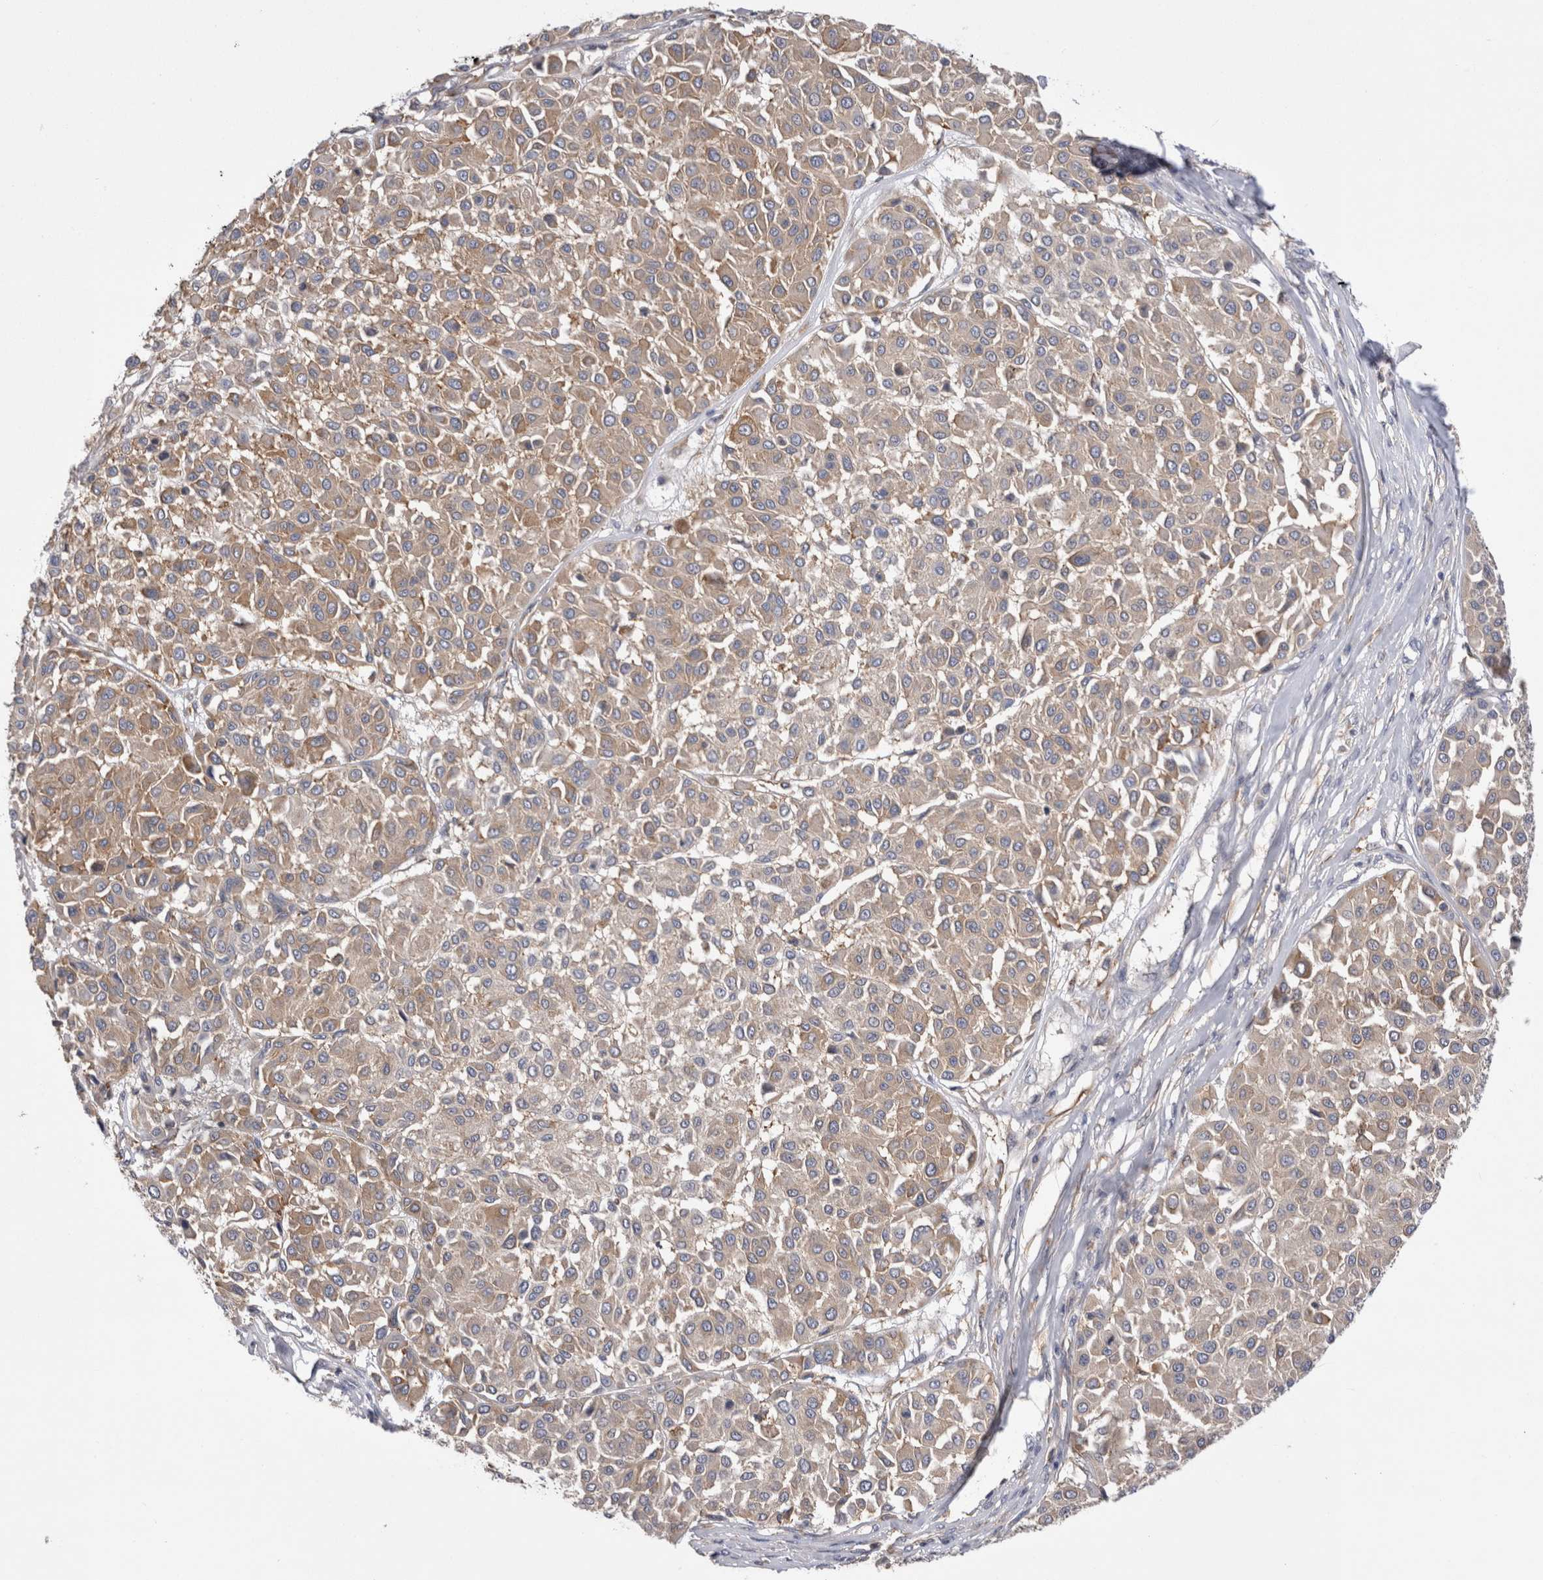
{"staining": {"intensity": "weak", "quantity": ">75%", "location": "cytoplasmic/membranous"}, "tissue": "melanoma", "cell_type": "Tumor cells", "image_type": "cancer", "snomed": [{"axis": "morphology", "description": "Malignant melanoma, Metastatic site"}, {"axis": "topography", "description": "Soft tissue"}], "caption": "Immunohistochemical staining of malignant melanoma (metastatic site) exhibits low levels of weak cytoplasmic/membranous staining in approximately >75% of tumor cells.", "gene": "RAB11FIP1", "patient": {"sex": "male", "age": 41}}